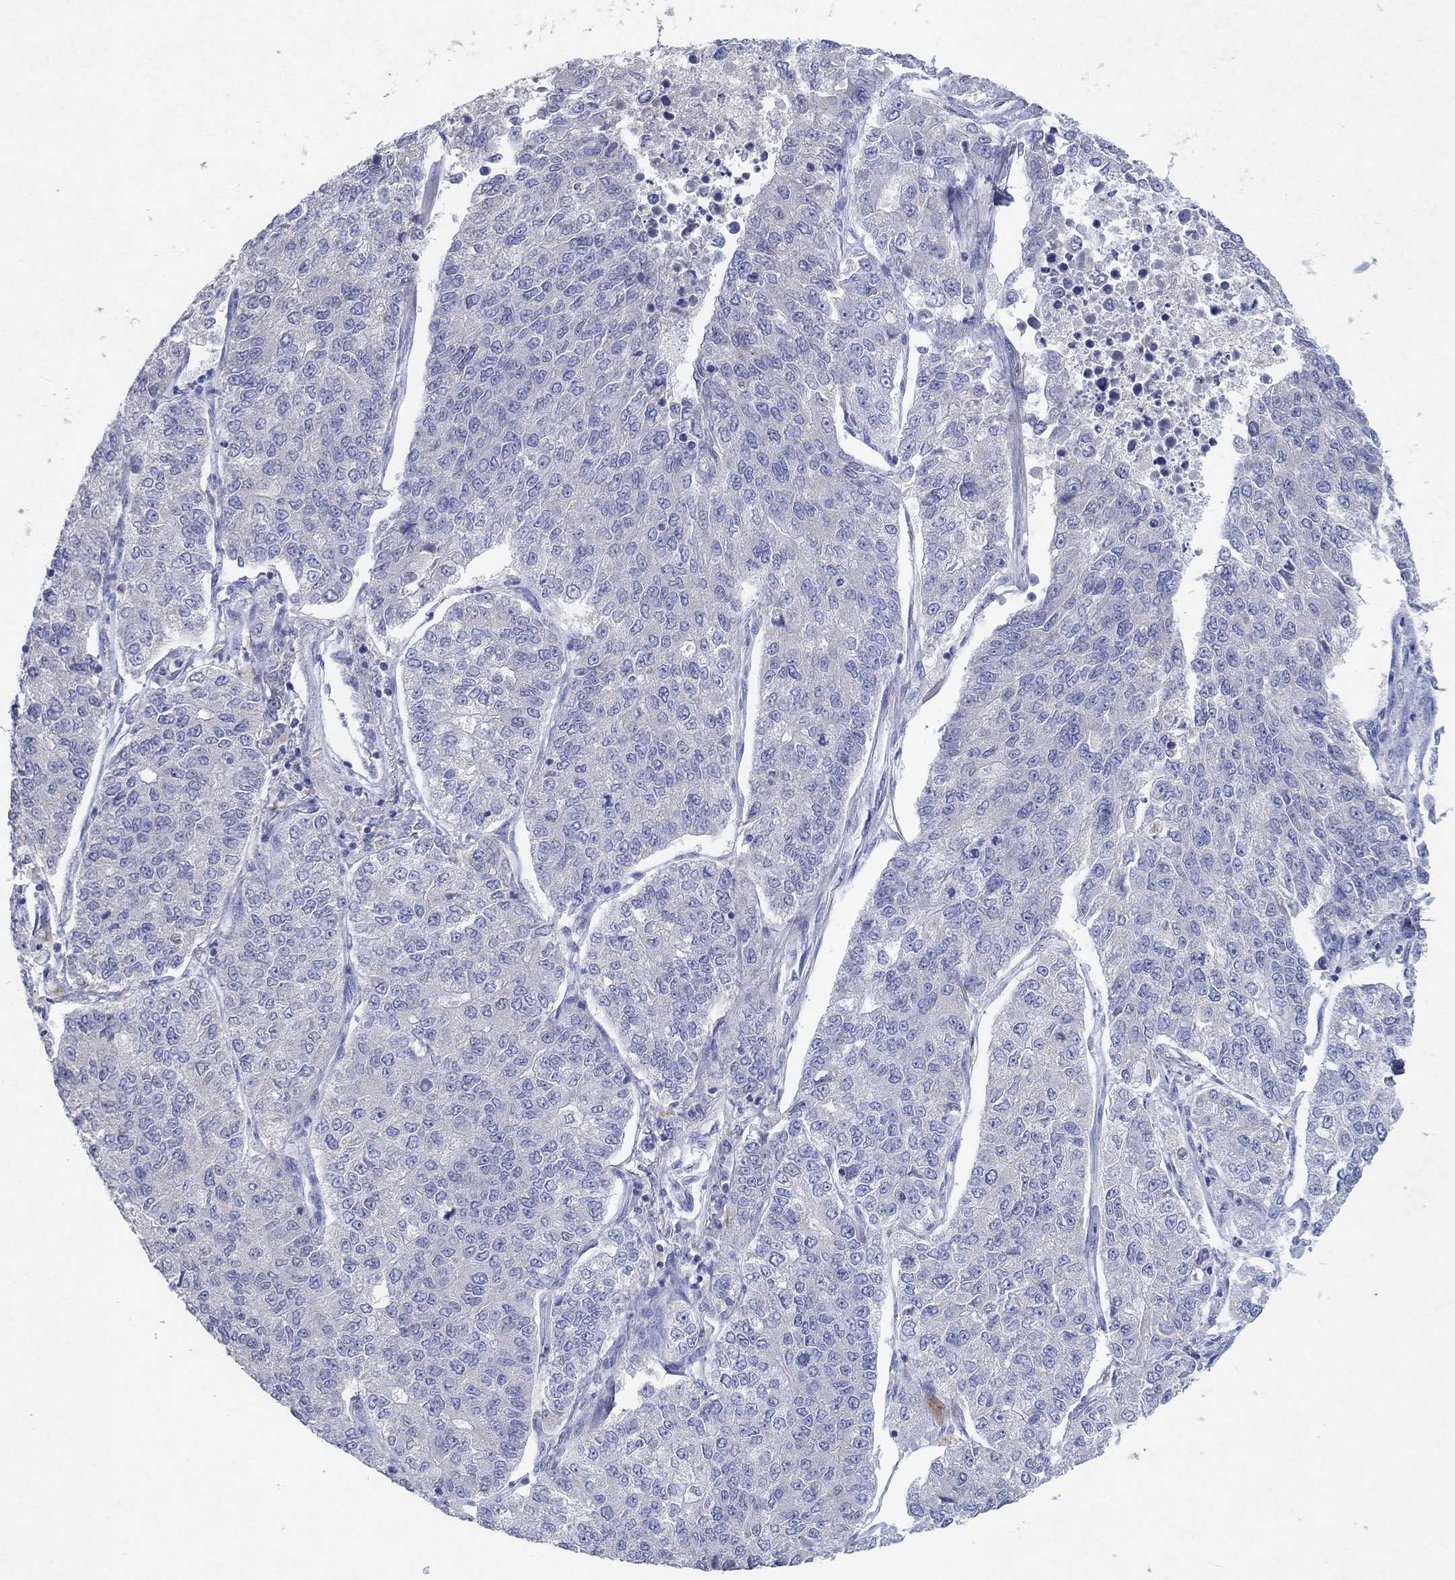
{"staining": {"intensity": "weak", "quantity": "25%-75%", "location": "cytoplasmic/membranous"}, "tissue": "lung cancer", "cell_type": "Tumor cells", "image_type": "cancer", "snomed": [{"axis": "morphology", "description": "Adenocarcinoma, NOS"}, {"axis": "topography", "description": "Lung"}], "caption": "Human adenocarcinoma (lung) stained with a protein marker shows weak staining in tumor cells.", "gene": "KRT40", "patient": {"sex": "male", "age": 49}}